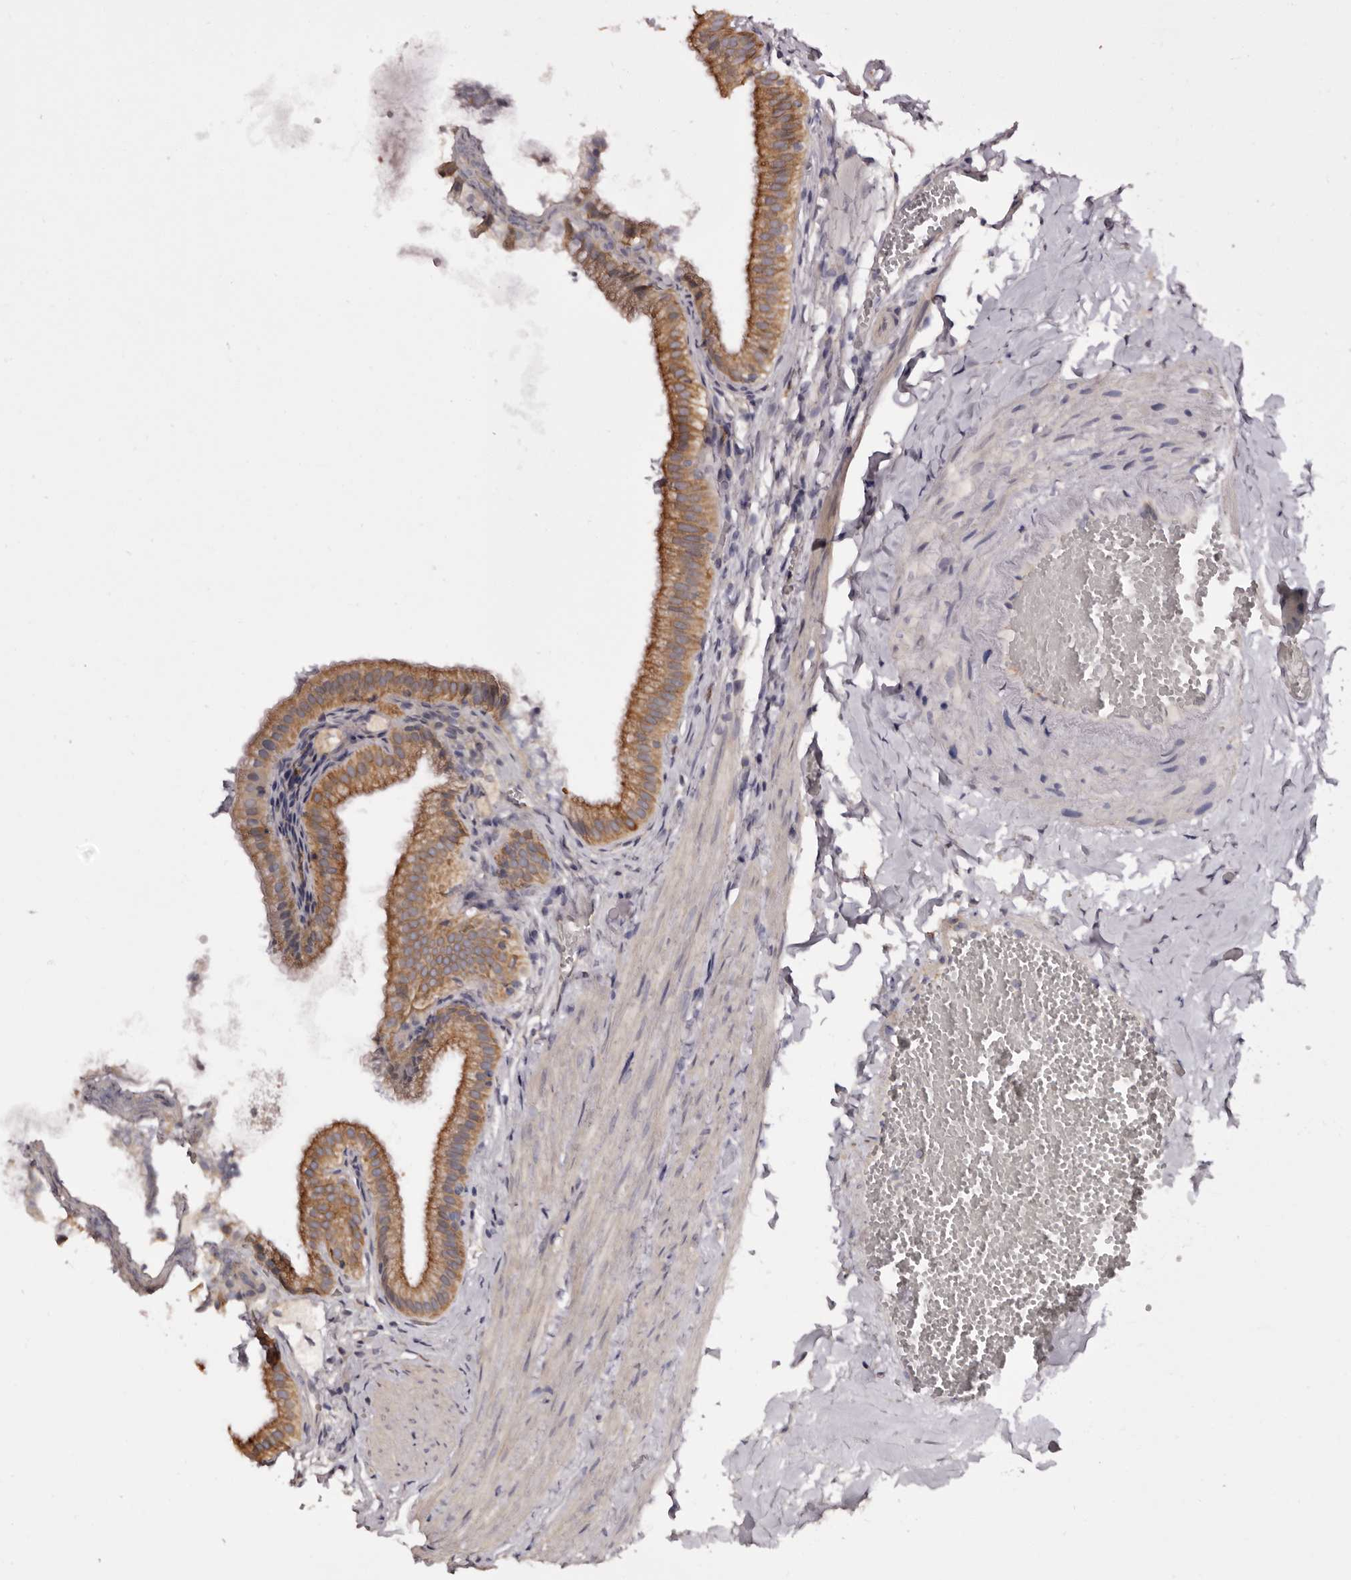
{"staining": {"intensity": "strong", "quantity": ">75%", "location": "cytoplasmic/membranous"}, "tissue": "gallbladder", "cell_type": "Glandular cells", "image_type": "normal", "snomed": [{"axis": "morphology", "description": "Normal tissue, NOS"}, {"axis": "topography", "description": "Gallbladder"}], "caption": "Protein expression analysis of unremarkable gallbladder demonstrates strong cytoplasmic/membranous staining in approximately >75% of glandular cells.", "gene": "TNNI1", "patient": {"sex": "male", "age": 38}}